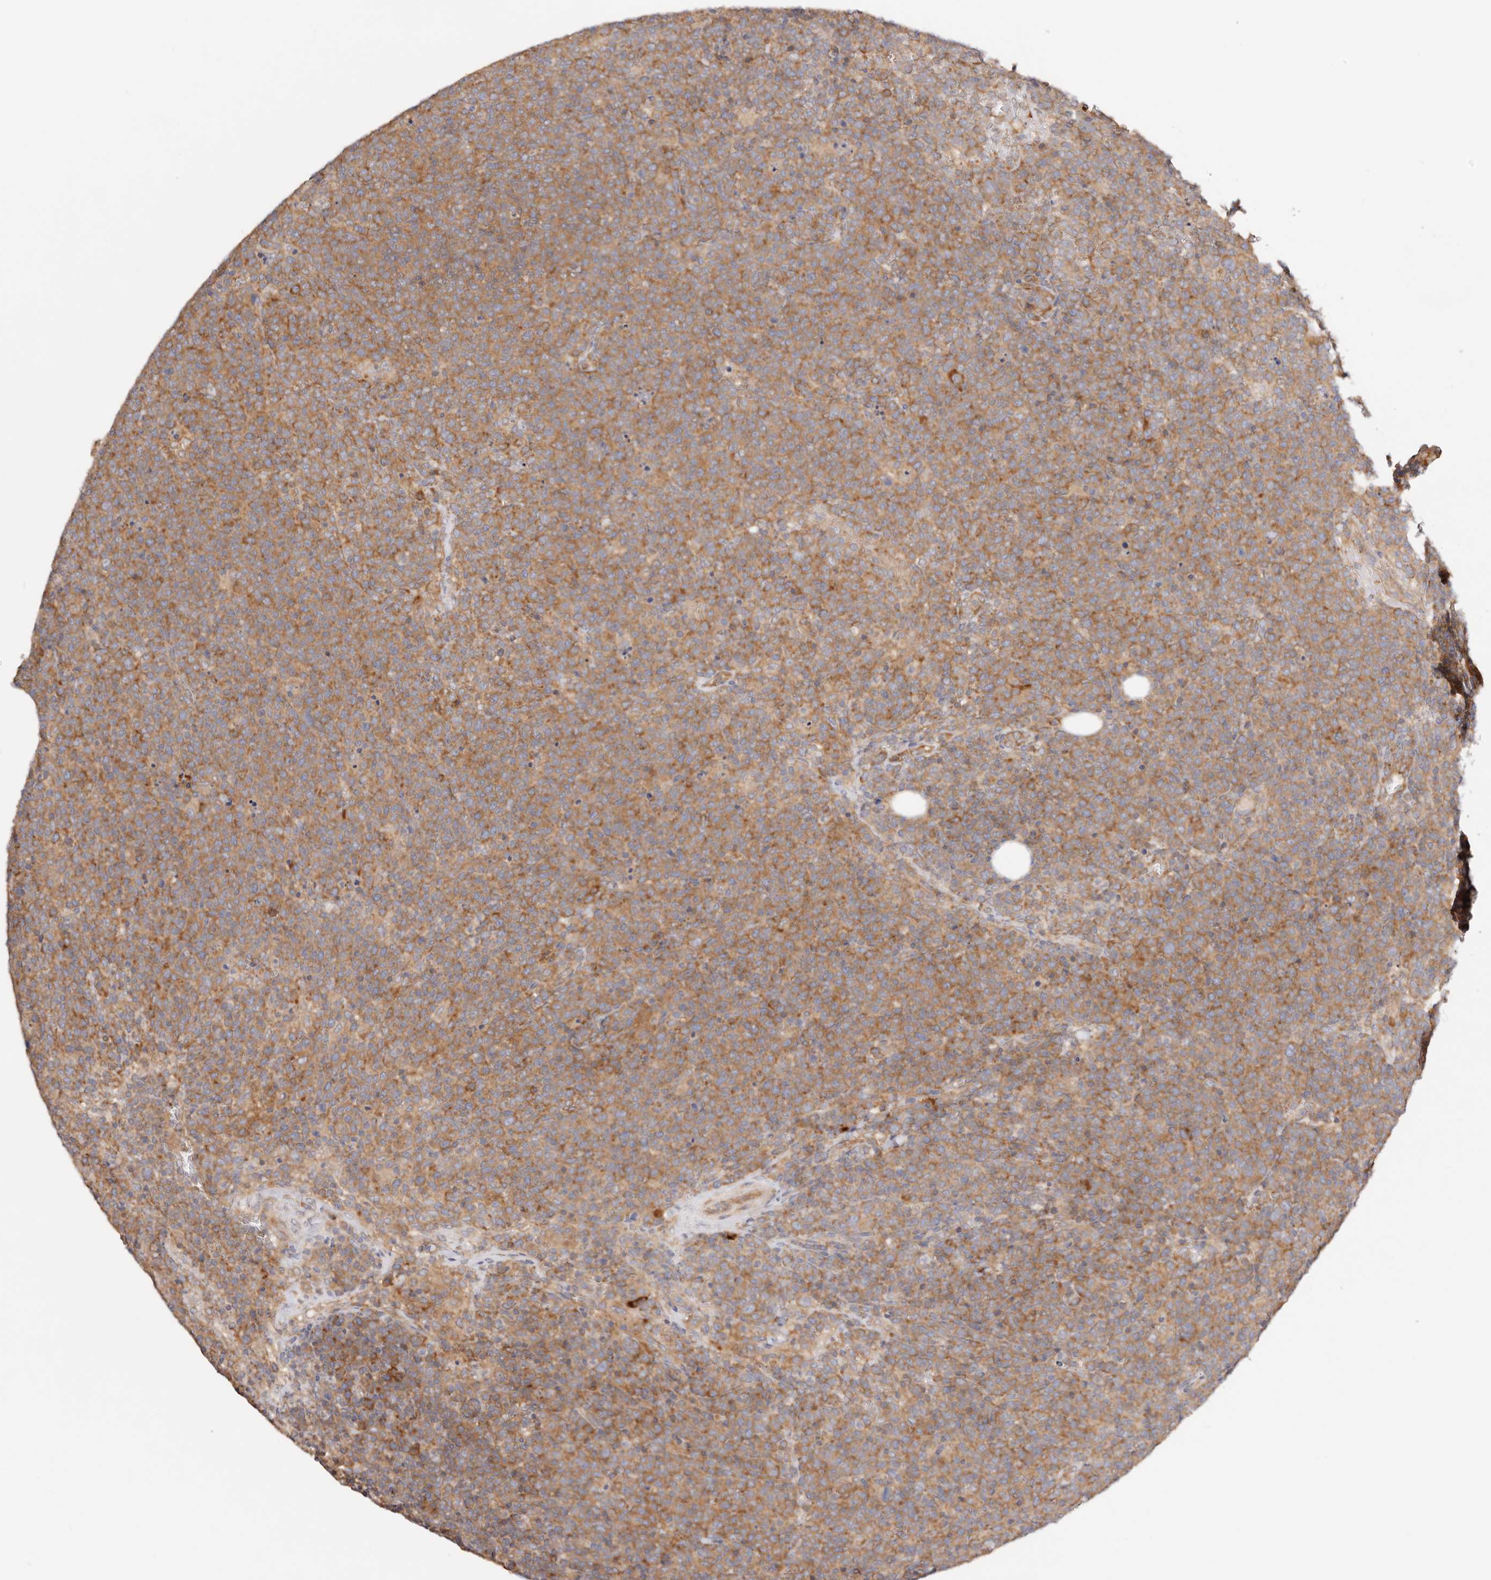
{"staining": {"intensity": "moderate", "quantity": ">75%", "location": "cytoplasmic/membranous"}, "tissue": "lymphoma", "cell_type": "Tumor cells", "image_type": "cancer", "snomed": [{"axis": "morphology", "description": "Malignant lymphoma, non-Hodgkin's type, High grade"}, {"axis": "topography", "description": "Lymph node"}], "caption": "Protein staining of lymphoma tissue reveals moderate cytoplasmic/membranous positivity in about >75% of tumor cells.", "gene": "GNA13", "patient": {"sex": "male", "age": 61}}